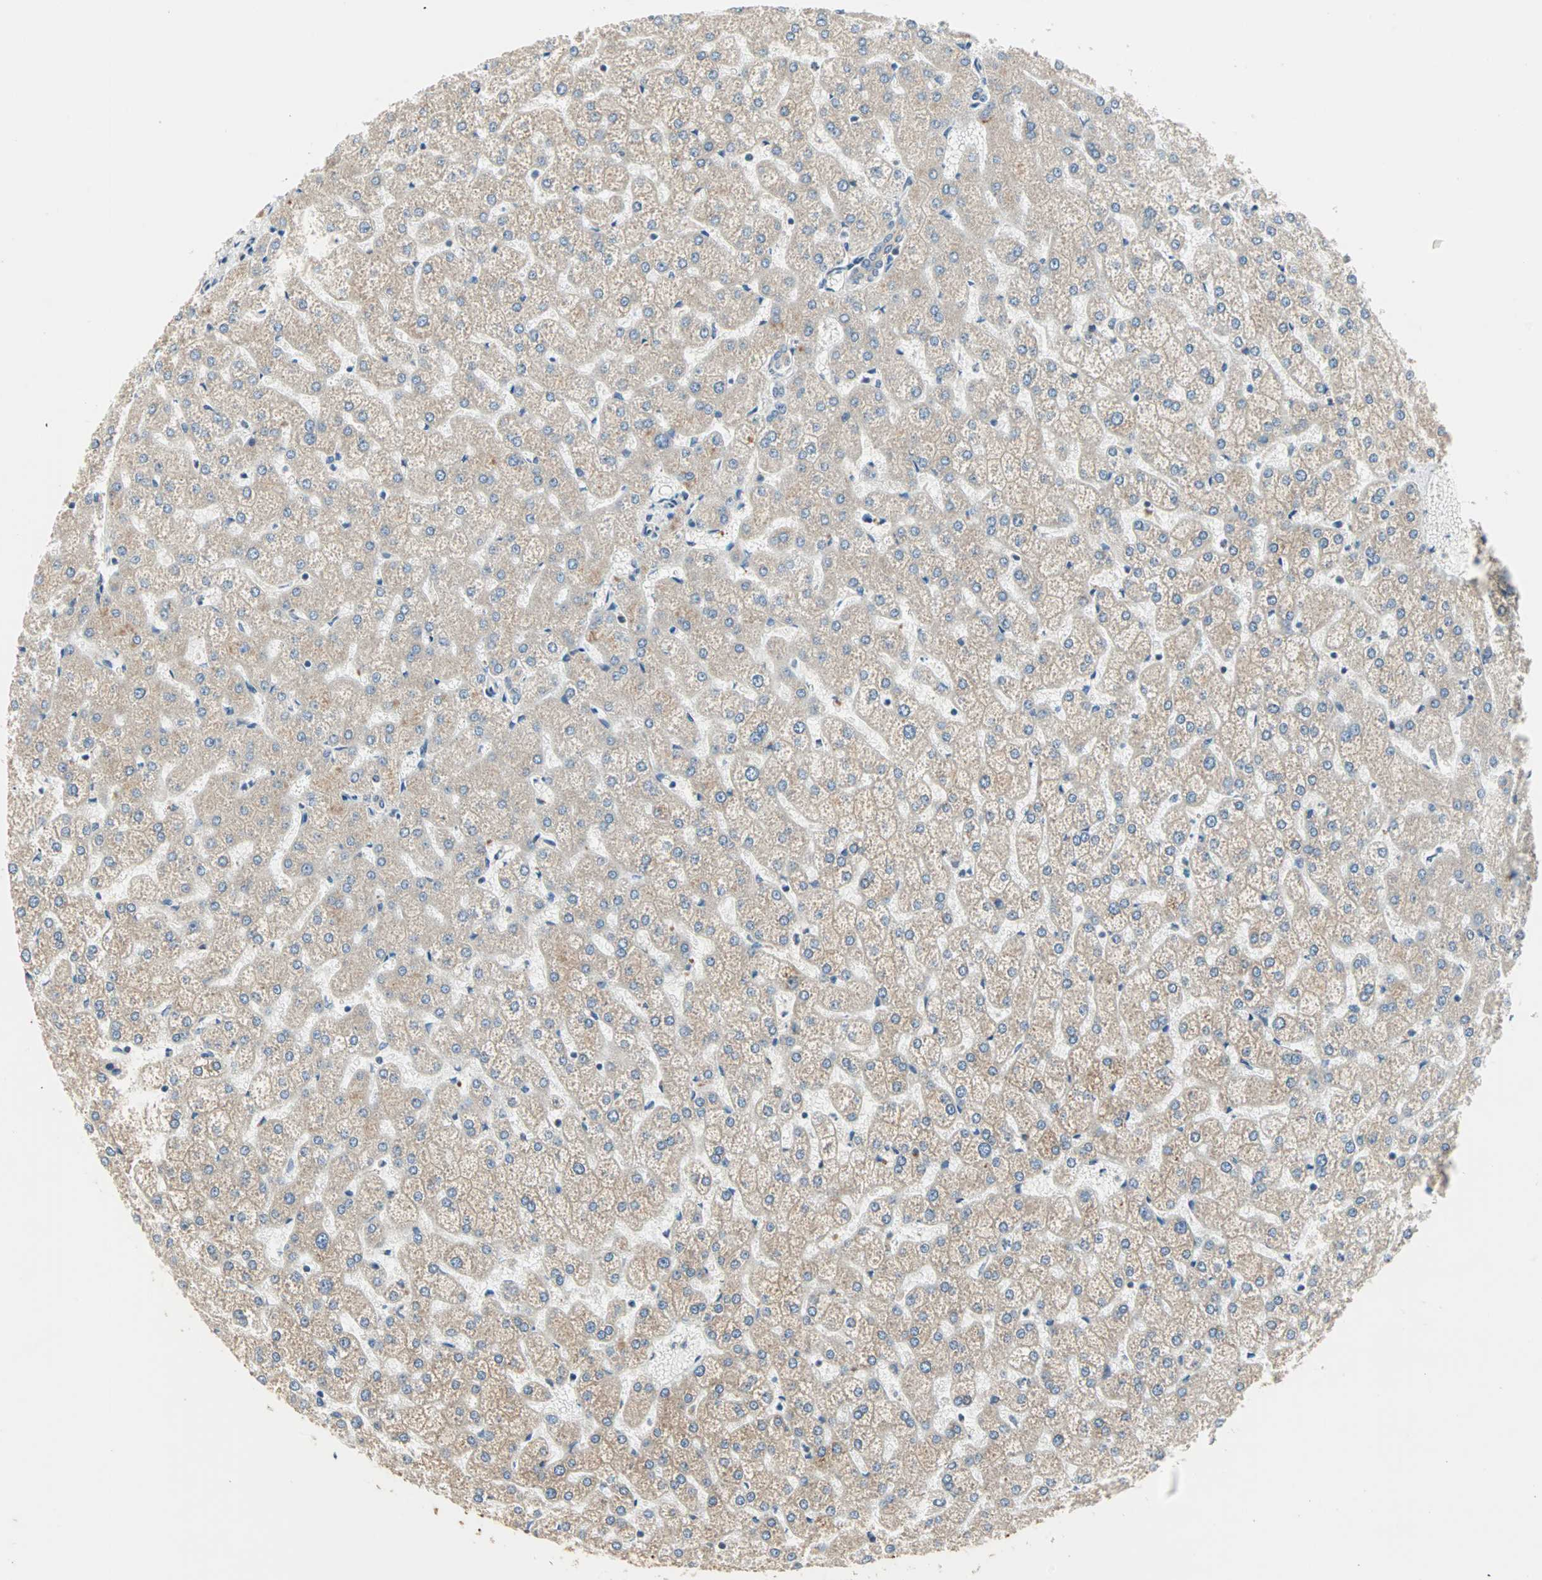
{"staining": {"intensity": "weak", "quantity": "25%-75%", "location": "cytoplasmic/membranous"}, "tissue": "liver", "cell_type": "Cholangiocytes", "image_type": "normal", "snomed": [{"axis": "morphology", "description": "Normal tissue, NOS"}, {"axis": "topography", "description": "Liver"}], "caption": "Weak cytoplasmic/membranous expression for a protein is appreciated in about 25%-75% of cholangiocytes of benign liver using immunohistochemistry.", "gene": "SAR1A", "patient": {"sex": "female", "age": 32}}